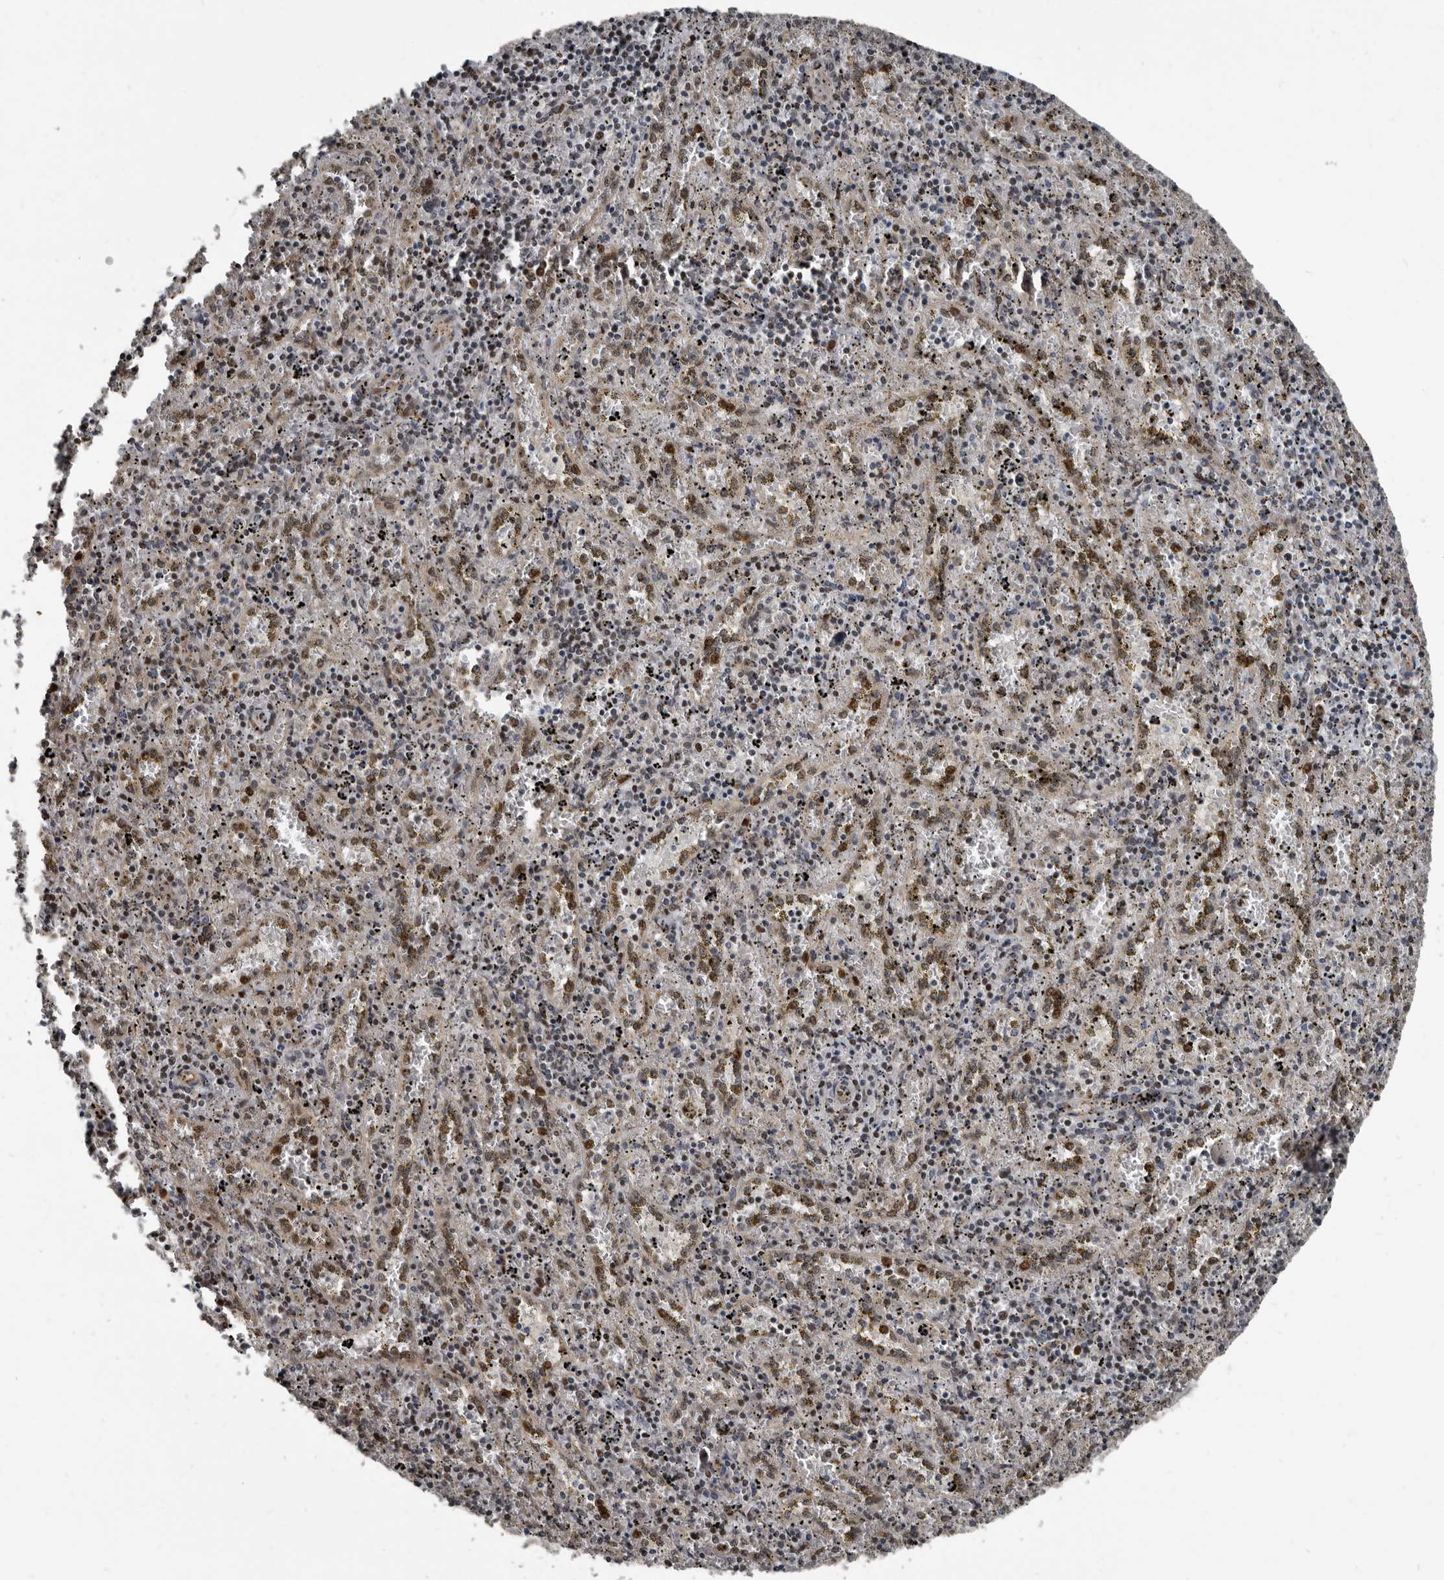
{"staining": {"intensity": "negative", "quantity": "none", "location": "none"}, "tissue": "spleen", "cell_type": "Cells in red pulp", "image_type": "normal", "snomed": [{"axis": "morphology", "description": "Normal tissue, NOS"}, {"axis": "topography", "description": "Spleen"}], "caption": "This is a micrograph of immunohistochemistry (IHC) staining of unremarkable spleen, which shows no positivity in cells in red pulp.", "gene": "CHD1L", "patient": {"sex": "male", "age": 11}}